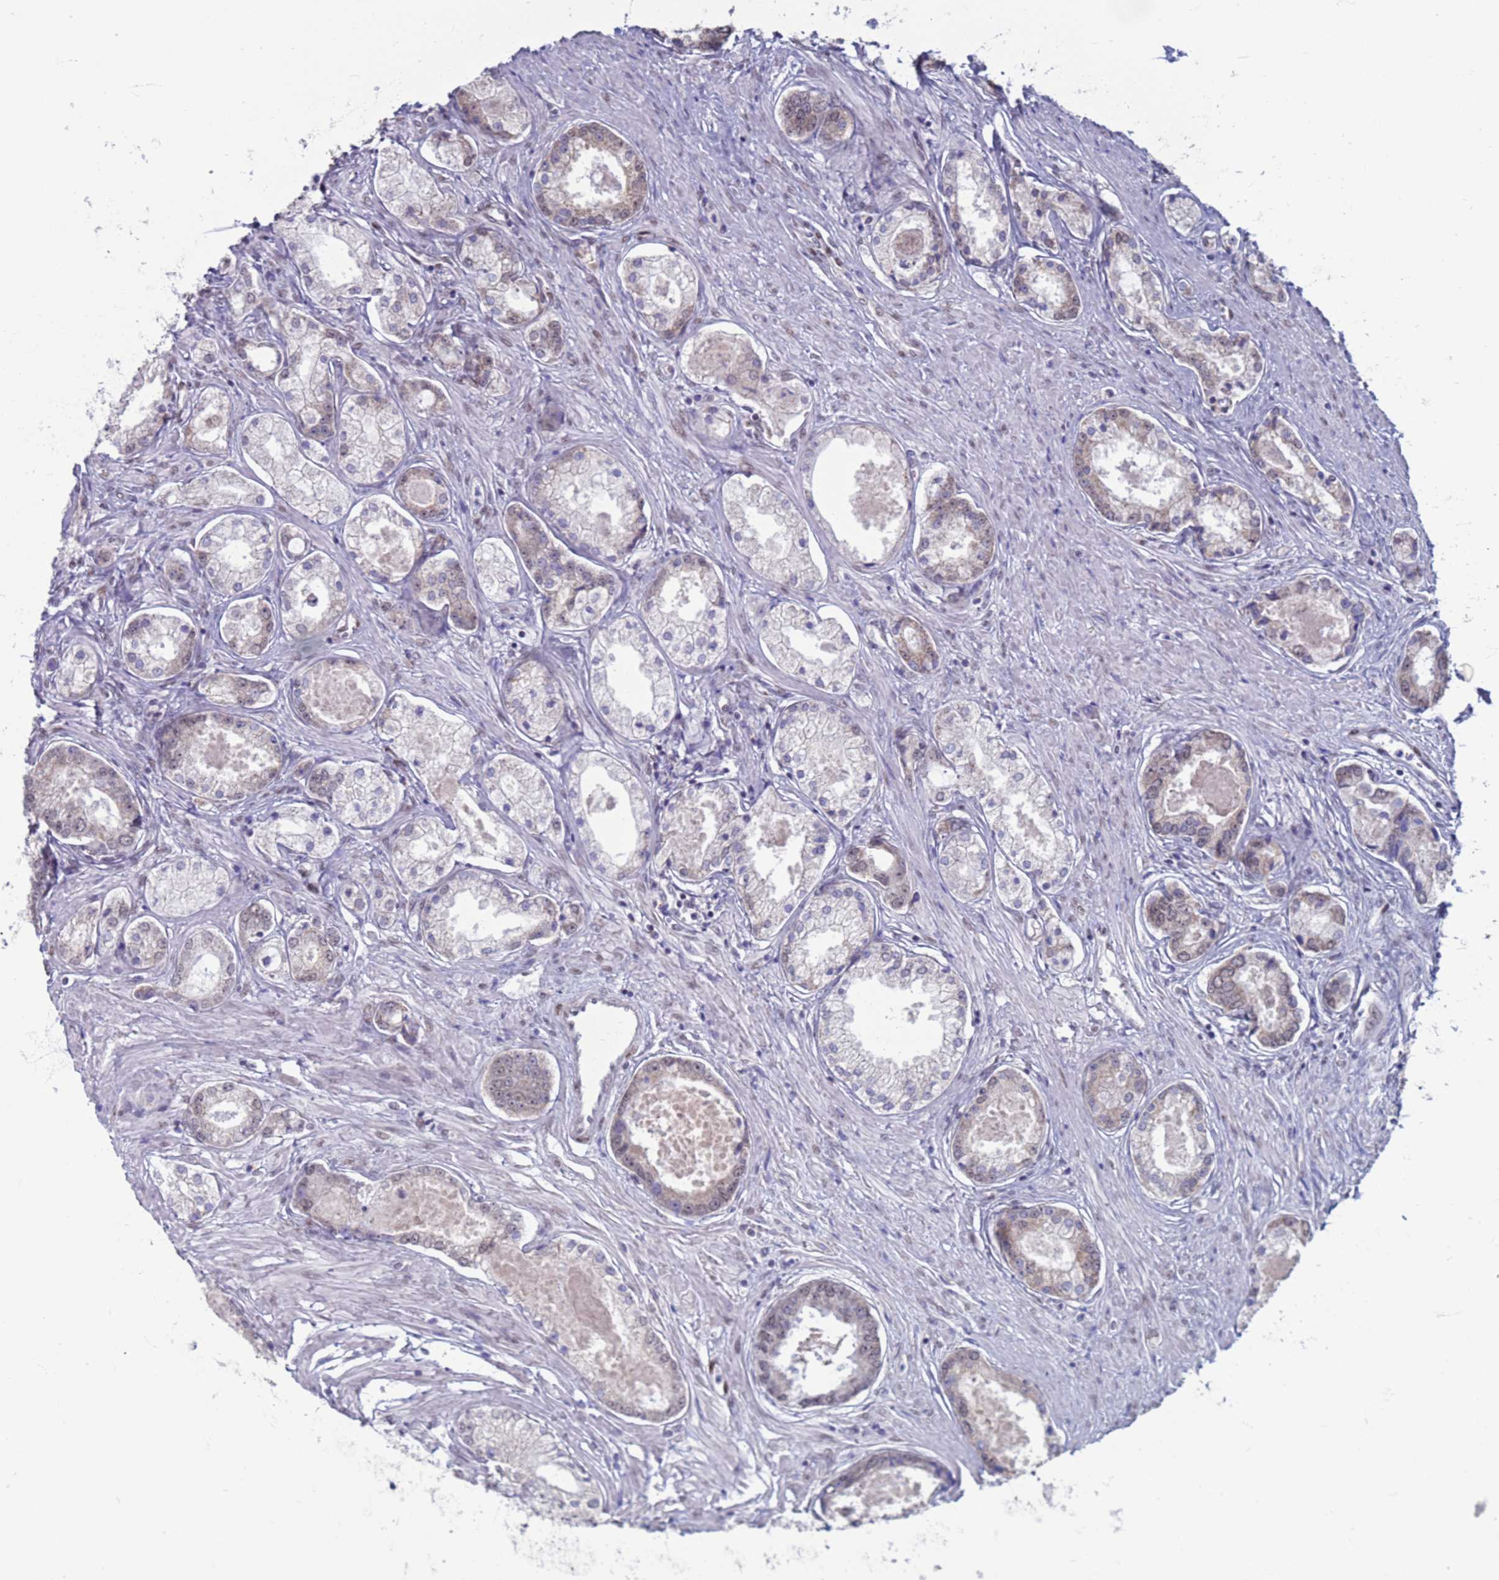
{"staining": {"intensity": "weak", "quantity": "25%-75%", "location": "cytoplasmic/membranous,nuclear"}, "tissue": "prostate cancer", "cell_type": "Tumor cells", "image_type": "cancer", "snomed": [{"axis": "morphology", "description": "Adenocarcinoma, Low grade"}, {"axis": "topography", "description": "Prostate"}], "caption": "Approximately 25%-75% of tumor cells in prostate cancer (low-grade adenocarcinoma) exhibit weak cytoplasmic/membranous and nuclear protein positivity as visualized by brown immunohistochemical staining.", "gene": "SAE1", "patient": {"sex": "male", "age": 68}}